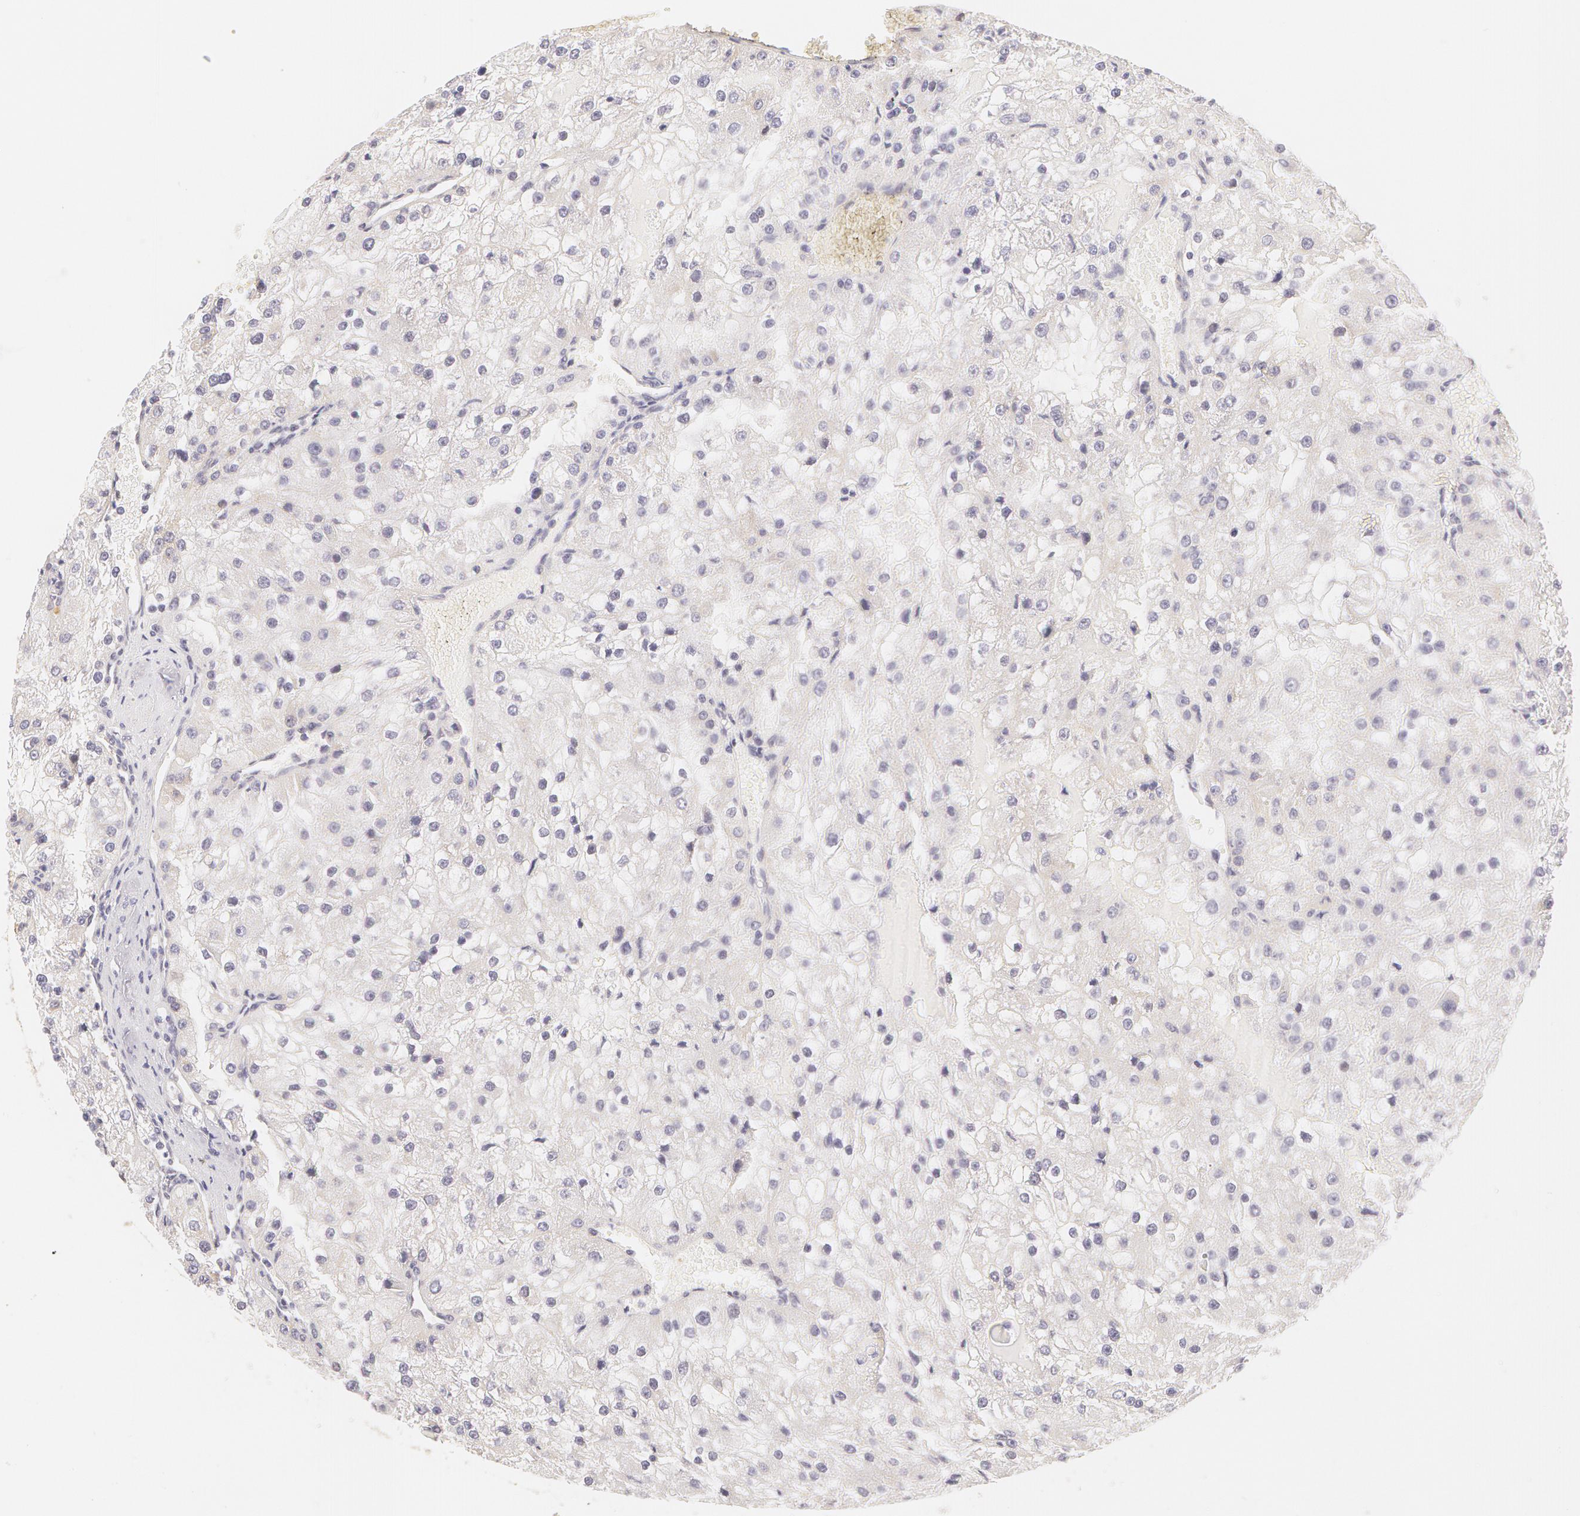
{"staining": {"intensity": "negative", "quantity": "none", "location": "none"}, "tissue": "renal cancer", "cell_type": "Tumor cells", "image_type": "cancer", "snomed": [{"axis": "morphology", "description": "Adenocarcinoma, NOS"}, {"axis": "topography", "description": "Kidney"}], "caption": "A micrograph of human renal cancer is negative for staining in tumor cells.", "gene": "ZNF597", "patient": {"sex": "female", "age": 74}}